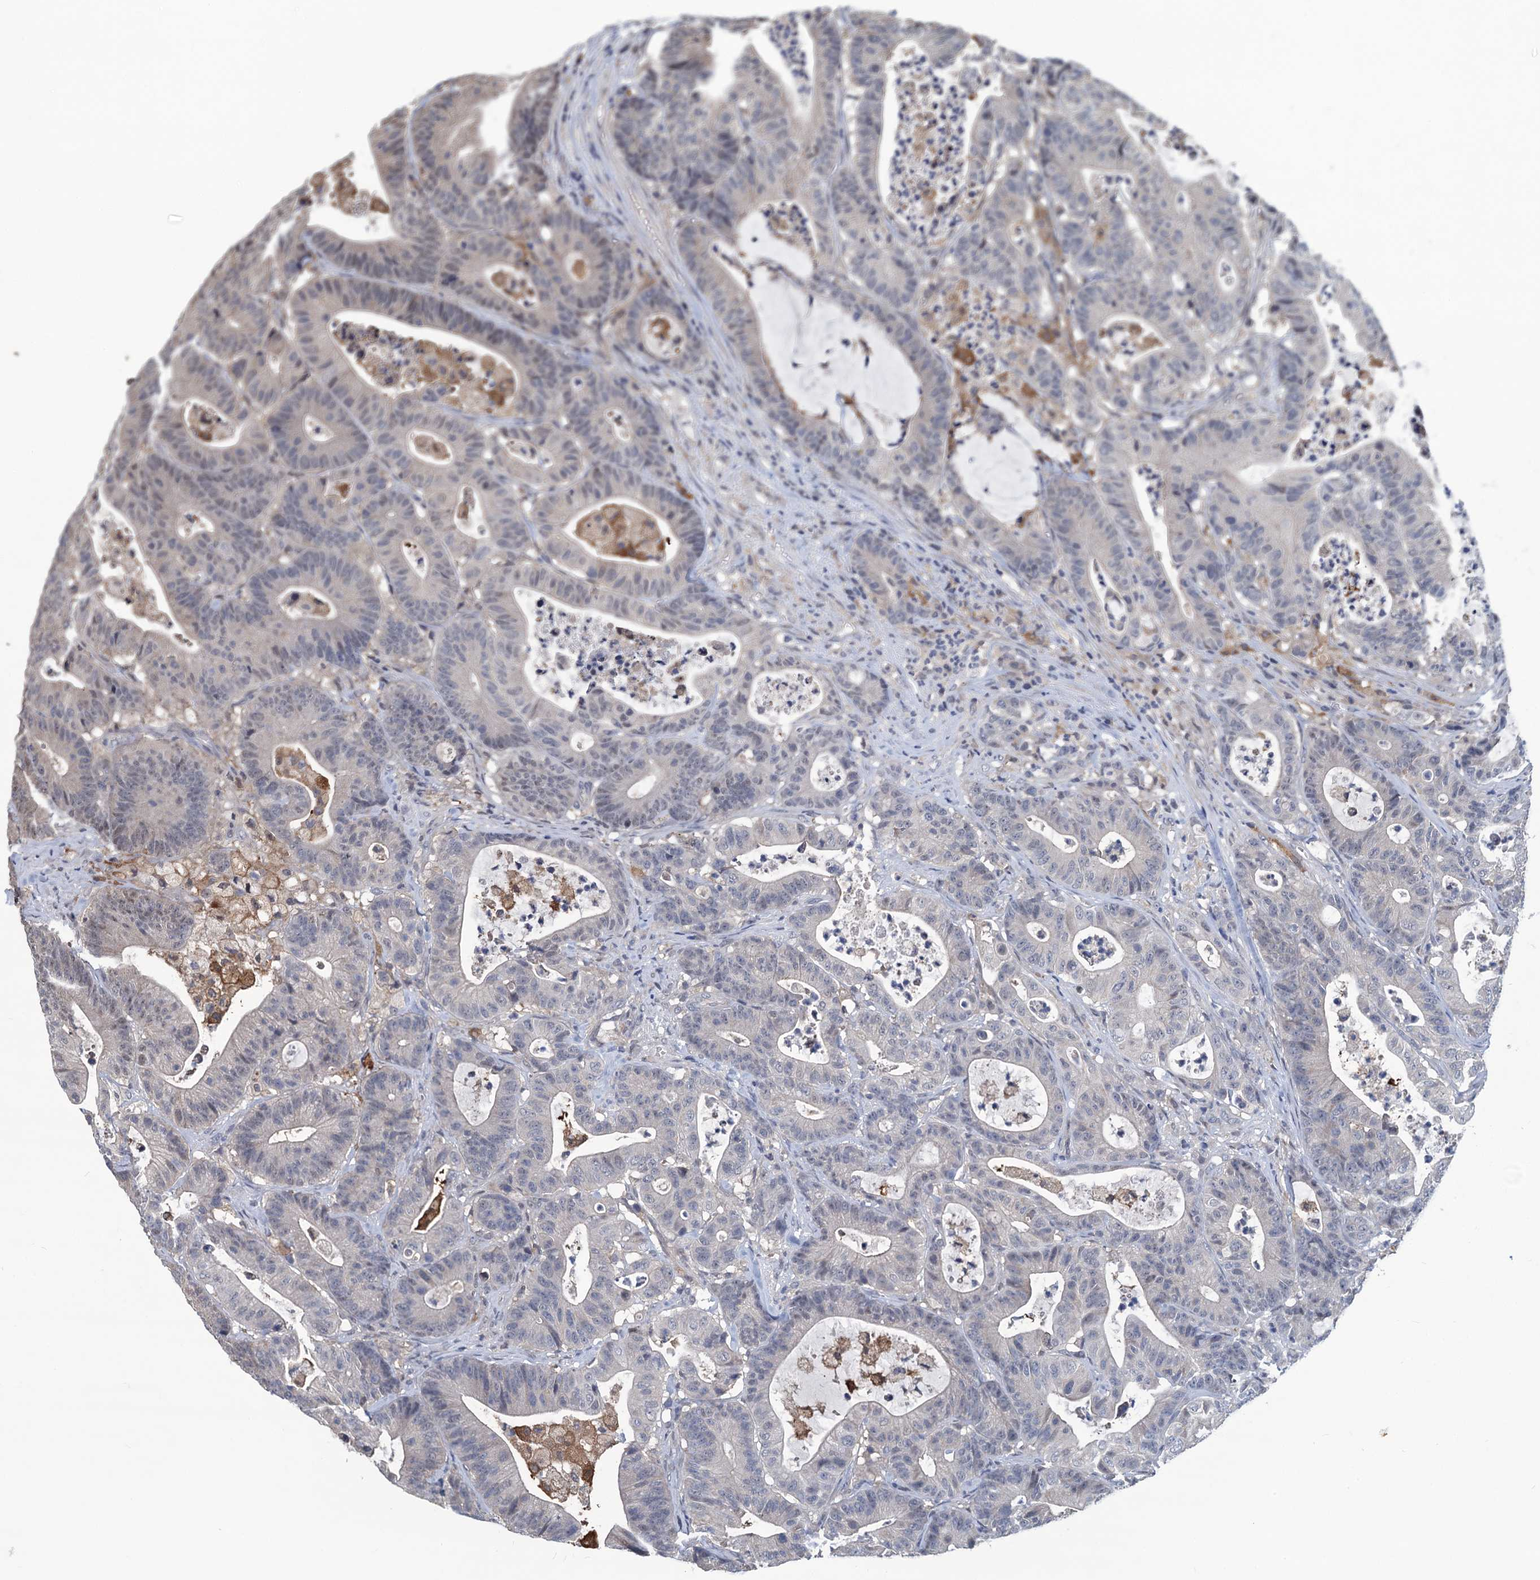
{"staining": {"intensity": "negative", "quantity": "none", "location": "none"}, "tissue": "colorectal cancer", "cell_type": "Tumor cells", "image_type": "cancer", "snomed": [{"axis": "morphology", "description": "Adenocarcinoma, NOS"}, {"axis": "topography", "description": "Colon"}], "caption": "Immunohistochemistry of human colorectal adenocarcinoma displays no positivity in tumor cells.", "gene": "RTKN2", "patient": {"sex": "female", "age": 84}}